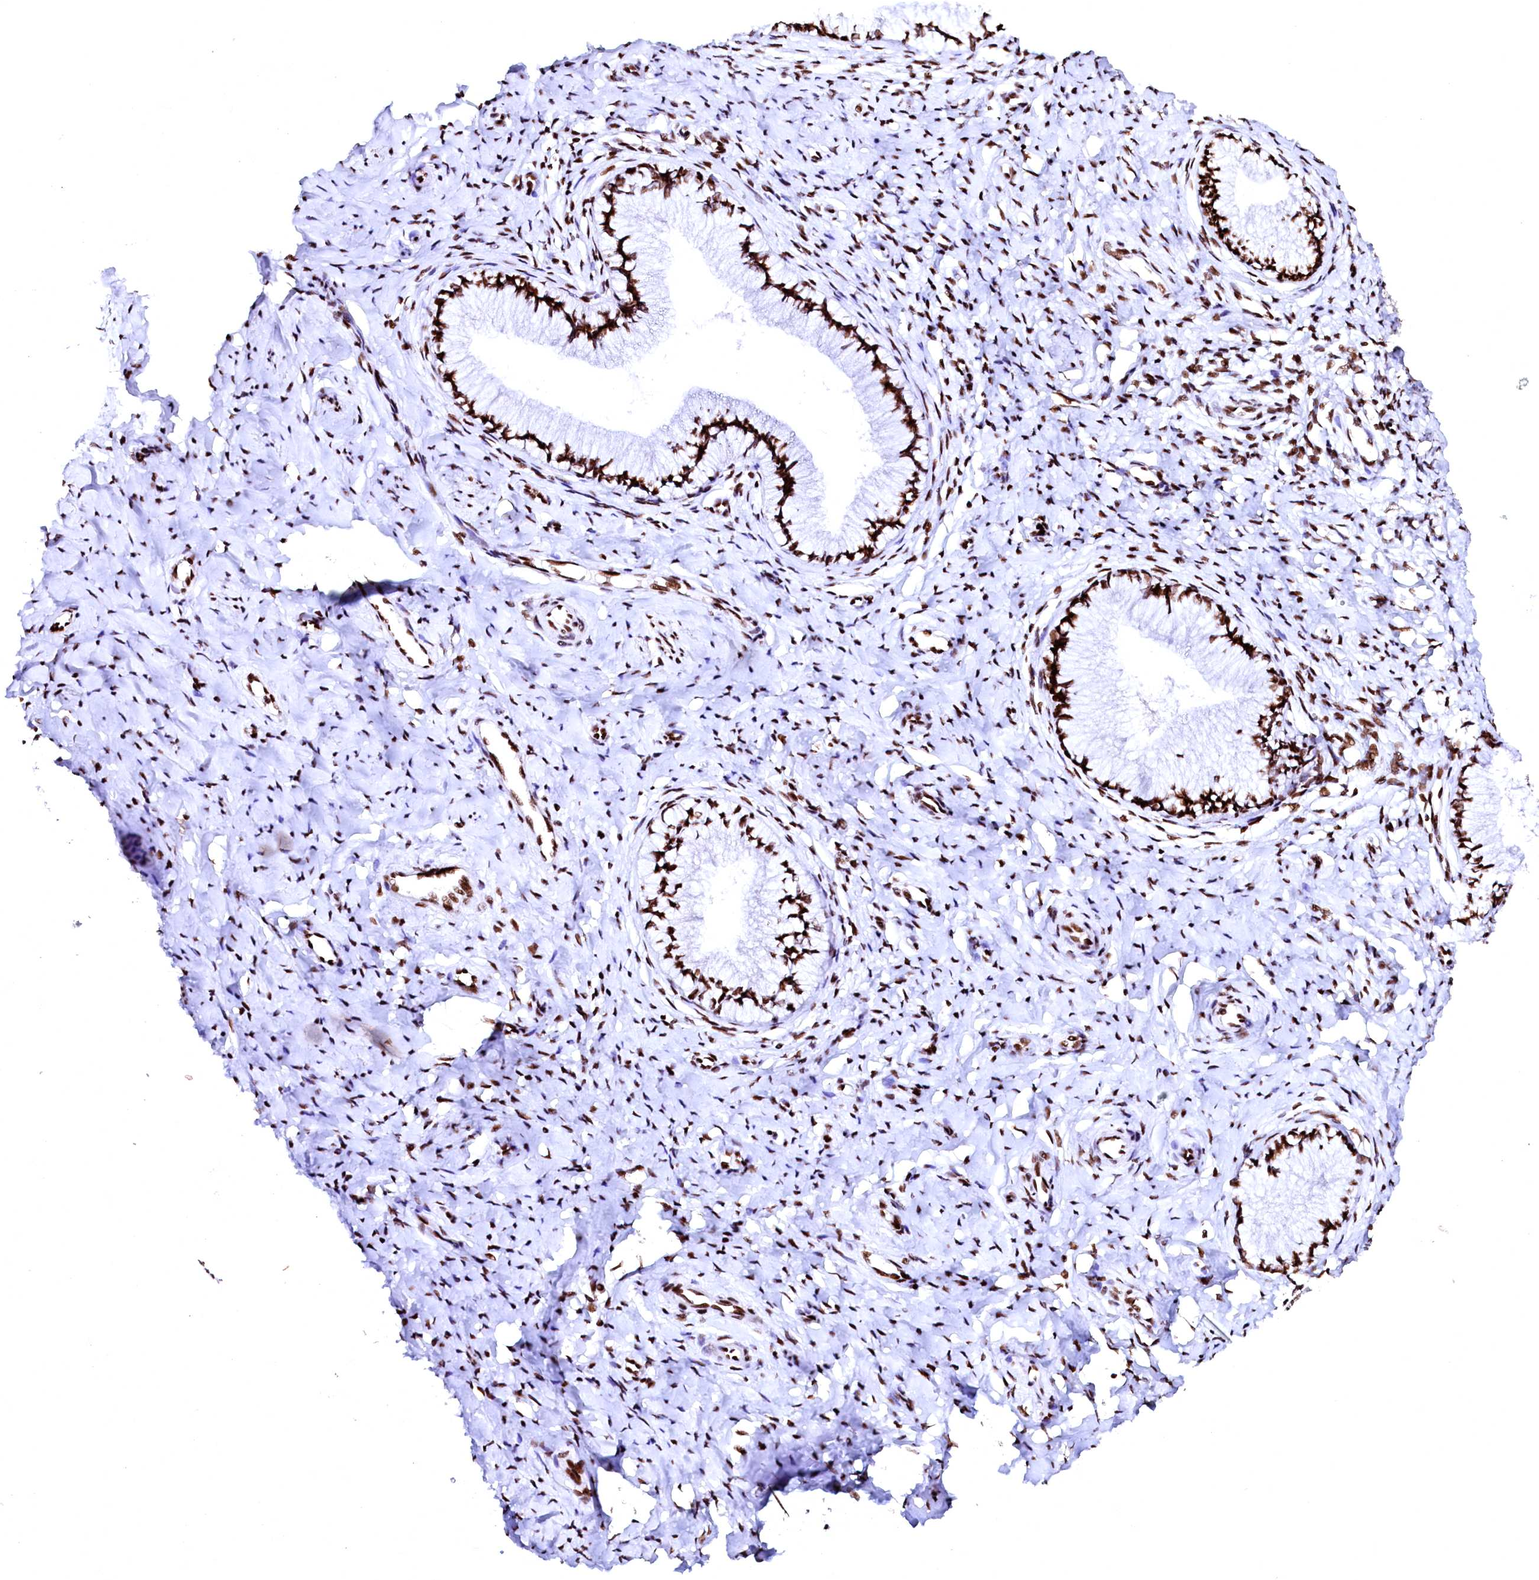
{"staining": {"intensity": "strong", "quantity": ">75%", "location": "nuclear"}, "tissue": "cervix", "cell_type": "Glandular cells", "image_type": "normal", "snomed": [{"axis": "morphology", "description": "Normal tissue, NOS"}, {"axis": "topography", "description": "Cervix"}], "caption": "High-power microscopy captured an immunohistochemistry photomicrograph of unremarkable cervix, revealing strong nuclear positivity in approximately >75% of glandular cells.", "gene": "CPSF6", "patient": {"sex": "female", "age": 36}}